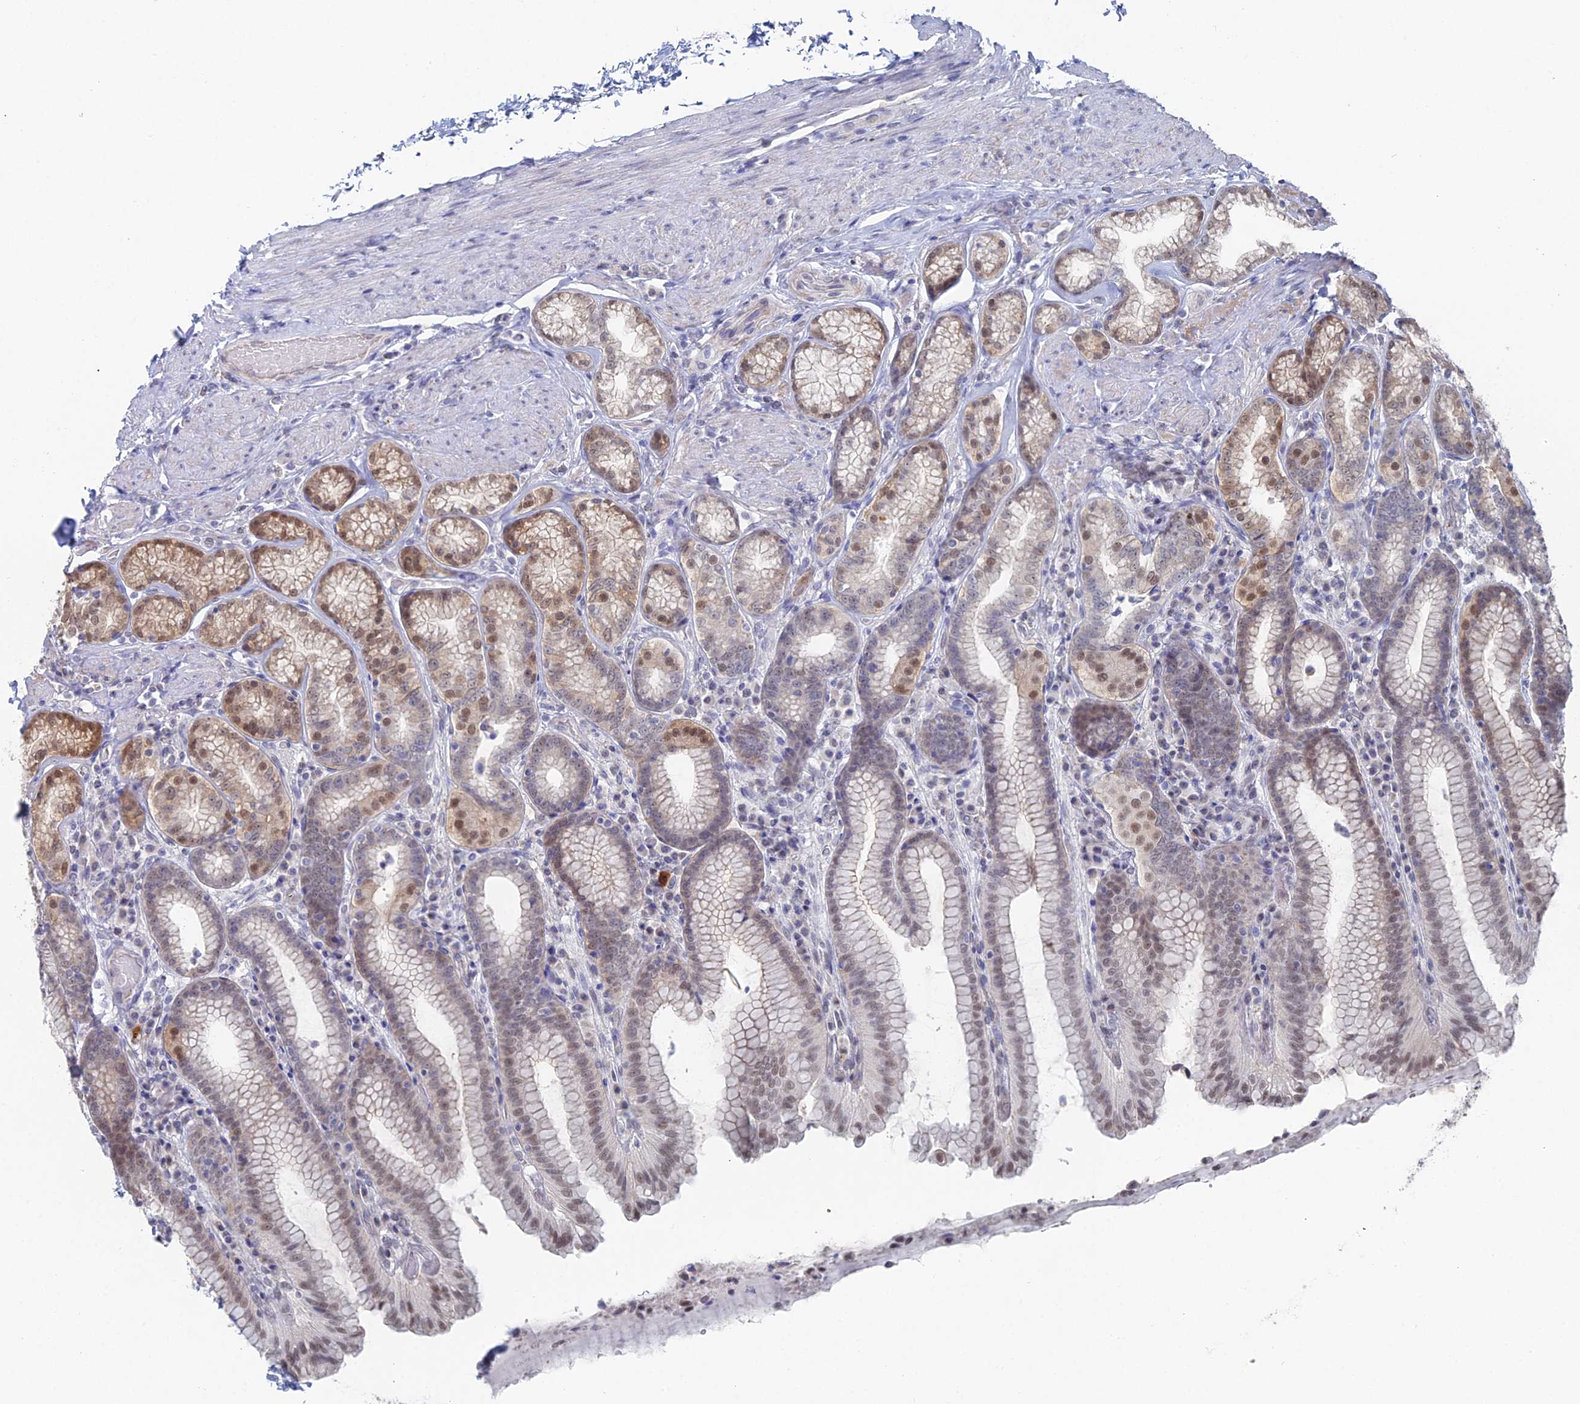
{"staining": {"intensity": "moderate", "quantity": "25%-75%", "location": "nuclear"}, "tissue": "stomach", "cell_type": "Glandular cells", "image_type": "normal", "snomed": [{"axis": "morphology", "description": "Normal tissue, NOS"}, {"axis": "topography", "description": "Stomach, upper"}, {"axis": "topography", "description": "Stomach, lower"}], "caption": "IHC photomicrograph of benign stomach stained for a protein (brown), which exhibits medium levels of moderate nuclear staining in about 25%-75% of glandular cells.", "gene": "THAP4", "patient": {"sex": "female", "age": 76}}